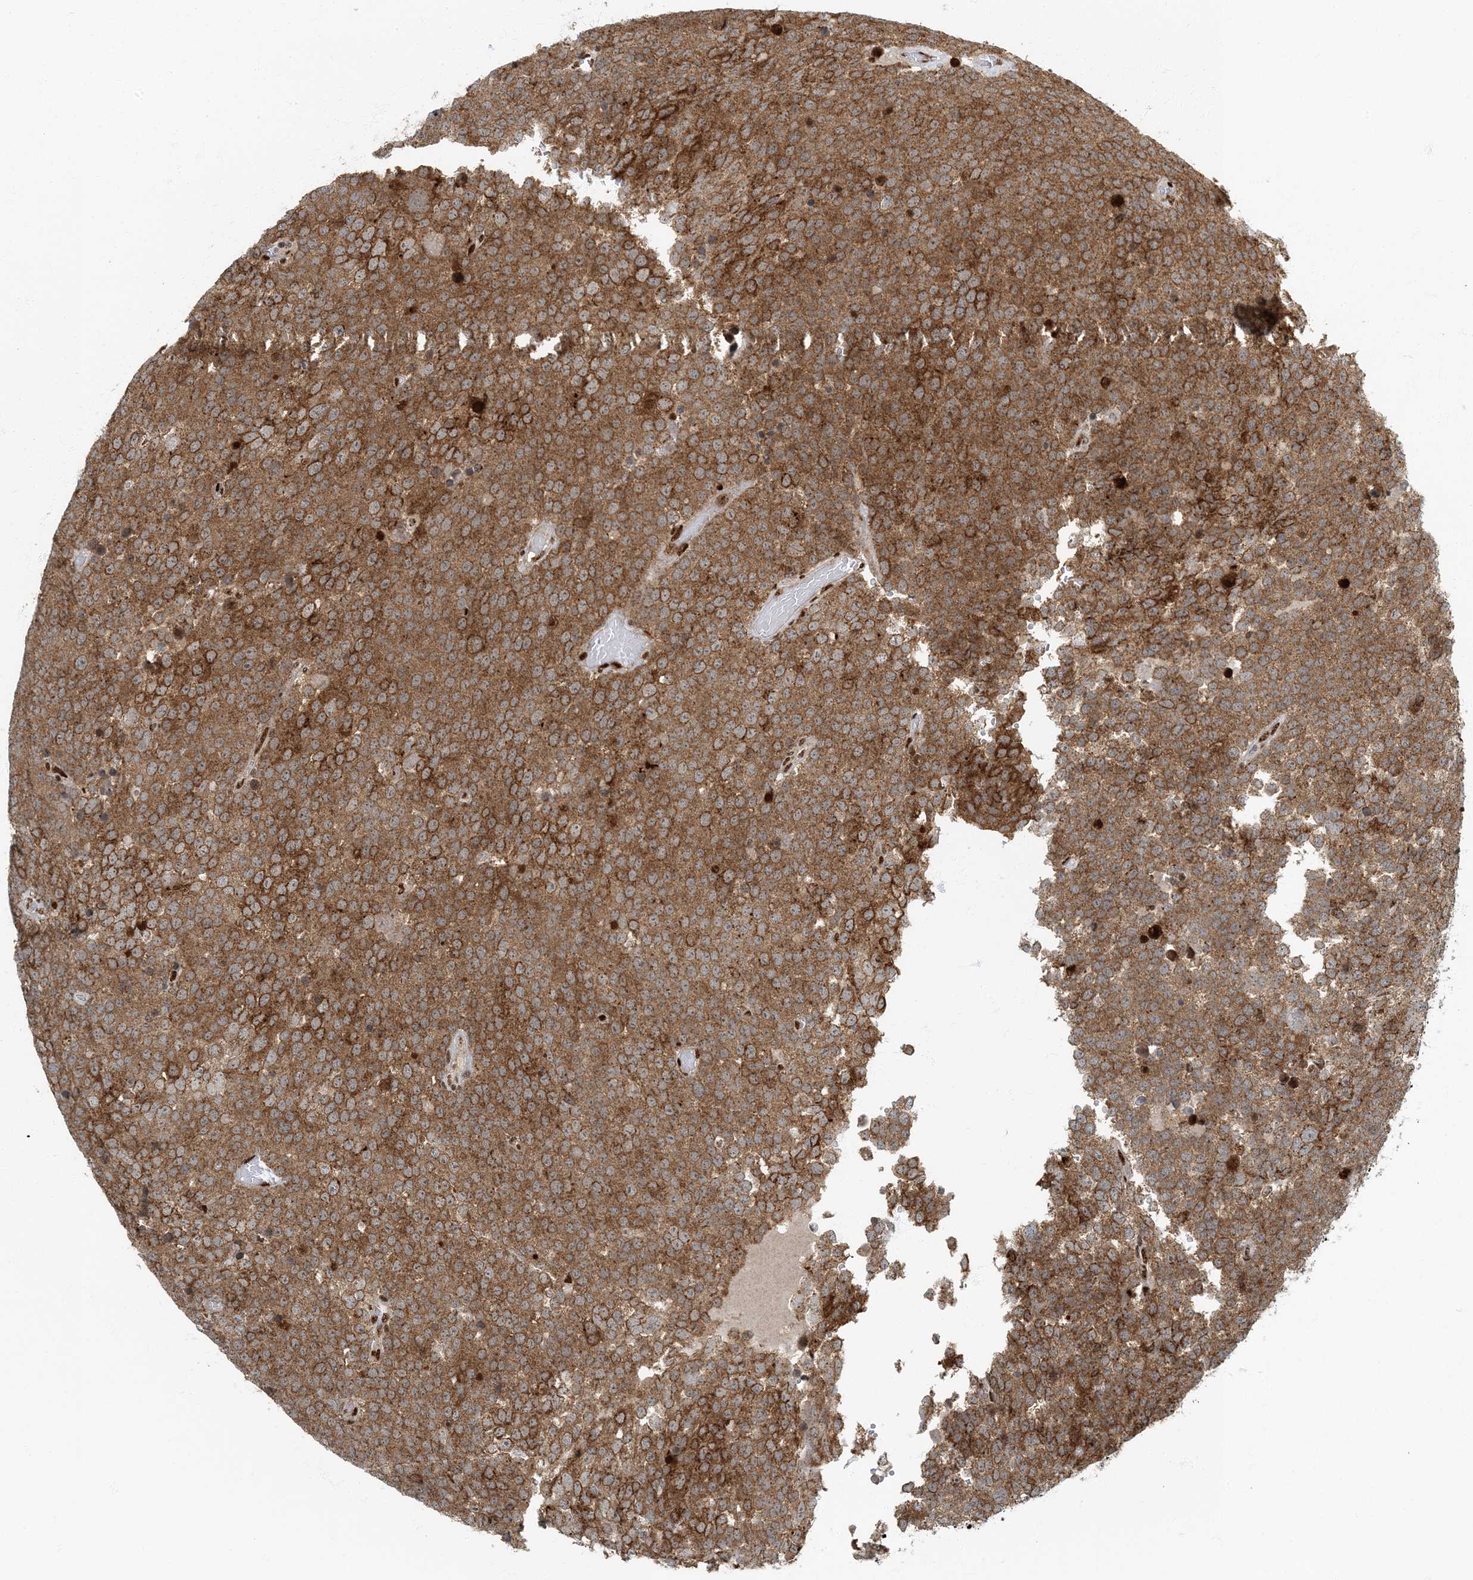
{"staining": {"intensity": "moderate", "quantity": ">75%", "location": "cytoplasmic/membranous"}, "tissue": "testis cancer", "cell_type": "Tumor cells", "image_type": "cancer", "snomed": [{"axis": "morphology", "description": "Seminoma, NOS"}, {"axis": "topography", "description": "Testis"}], "caption": "This is a histology image of immunohistochemistry (IHC) staining of testis seminoma, which shows moderate expression in the cytoplasmic/membranous of tumor cells.", "gene": "MBD1", "patient": {"sex": "male", "age": 71}}